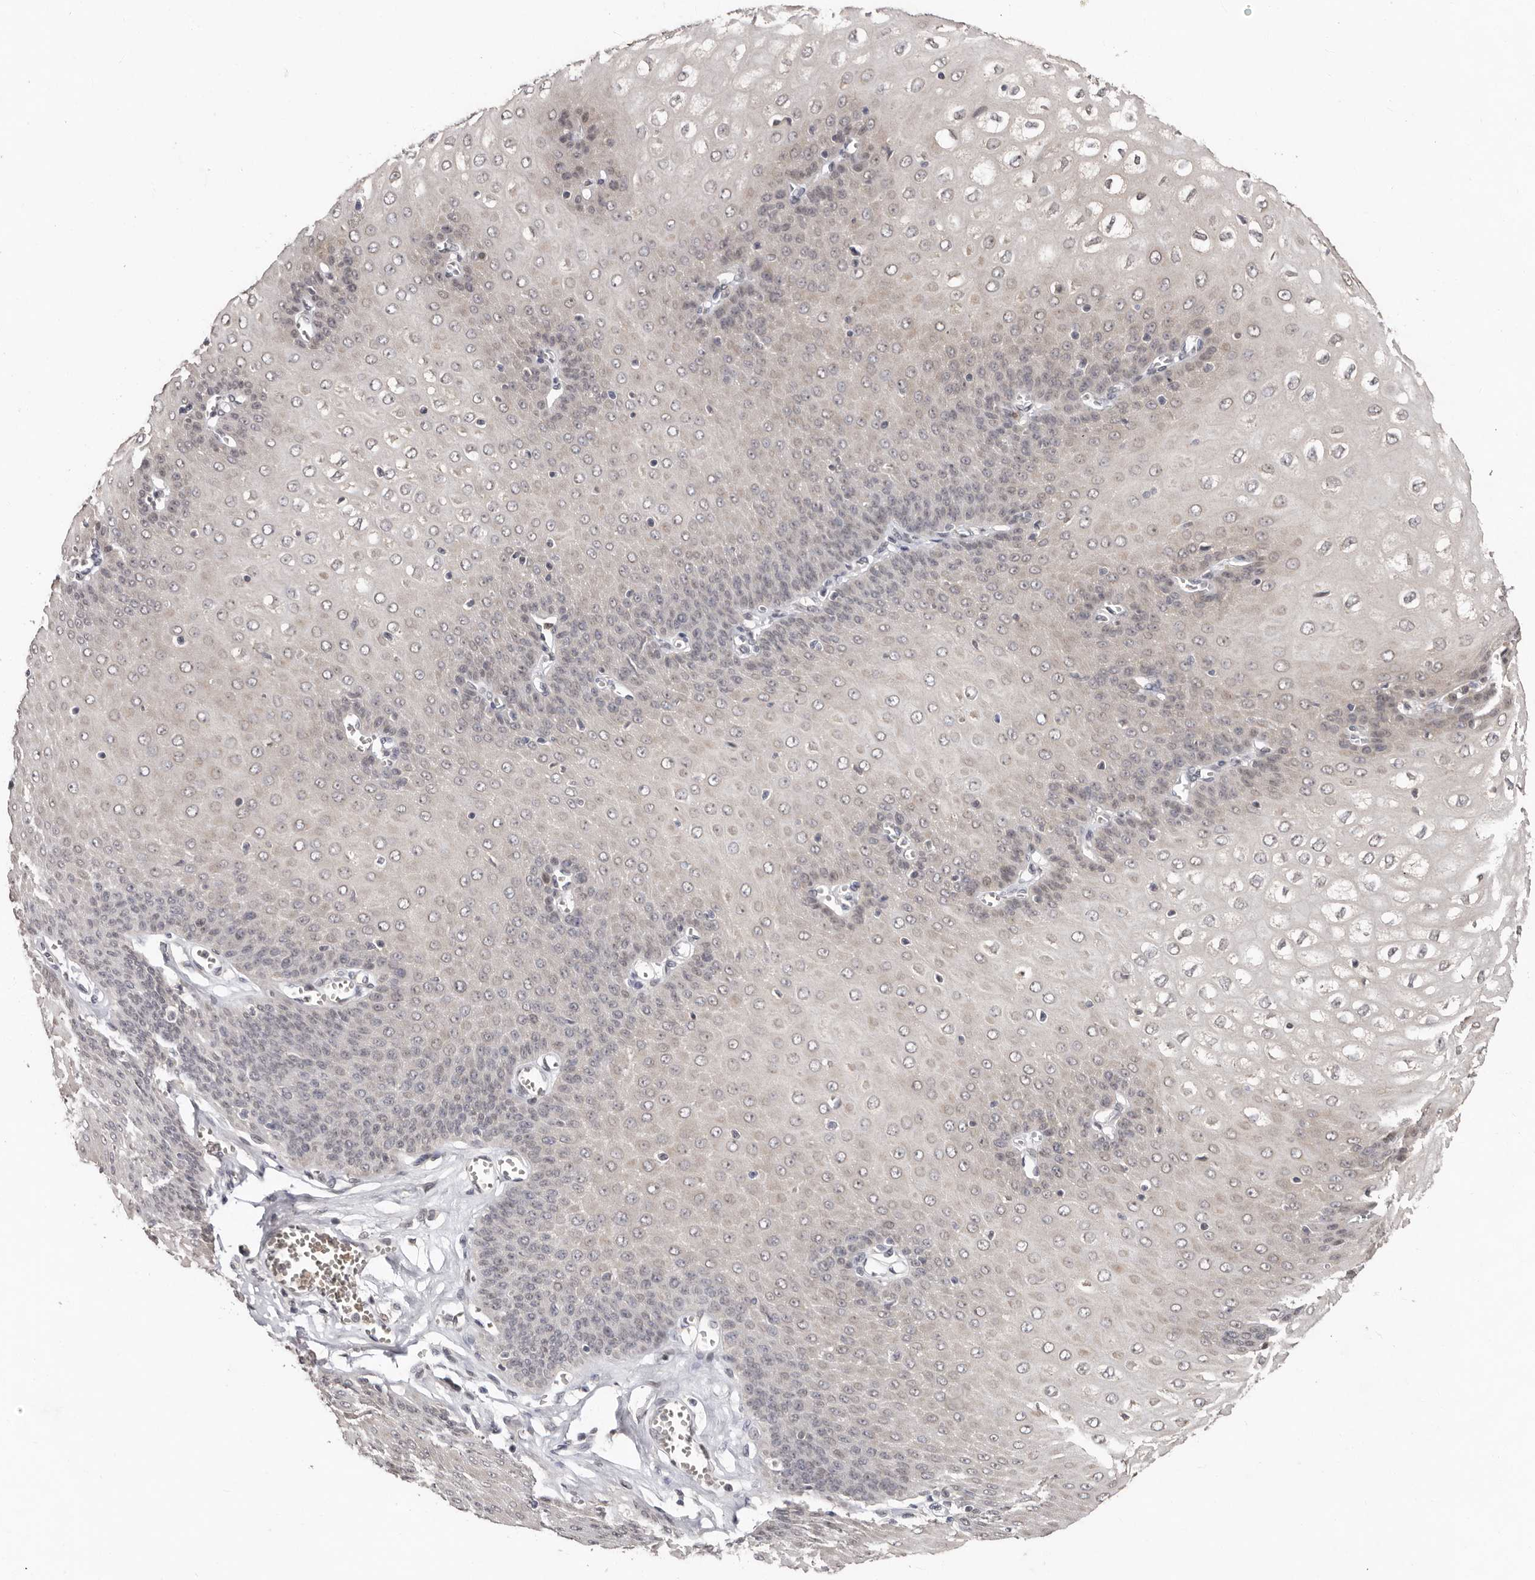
{"staining": {"intensity": "weak", "quantity": "<25%", "location": "cytoplasmic/membranous"}, "tissue": "esophagus", "cell_type": "Squamous epithelial cells", "image_type": "normal", "snomed": [{"axis": "morphology", "description": "Normal tissue, NOS"}, {"axis": "topography", "description": "Esophagus"}], "caption": "IHC photomicrograph of benign esophagus: esophagus stained with DAB (3,3'-diaminobenzidine) demonstrates no significant protein staining in squamous epithelial cells.", "gene": "SULT1E1", "patient": {"sex": "male", "age": 60}}